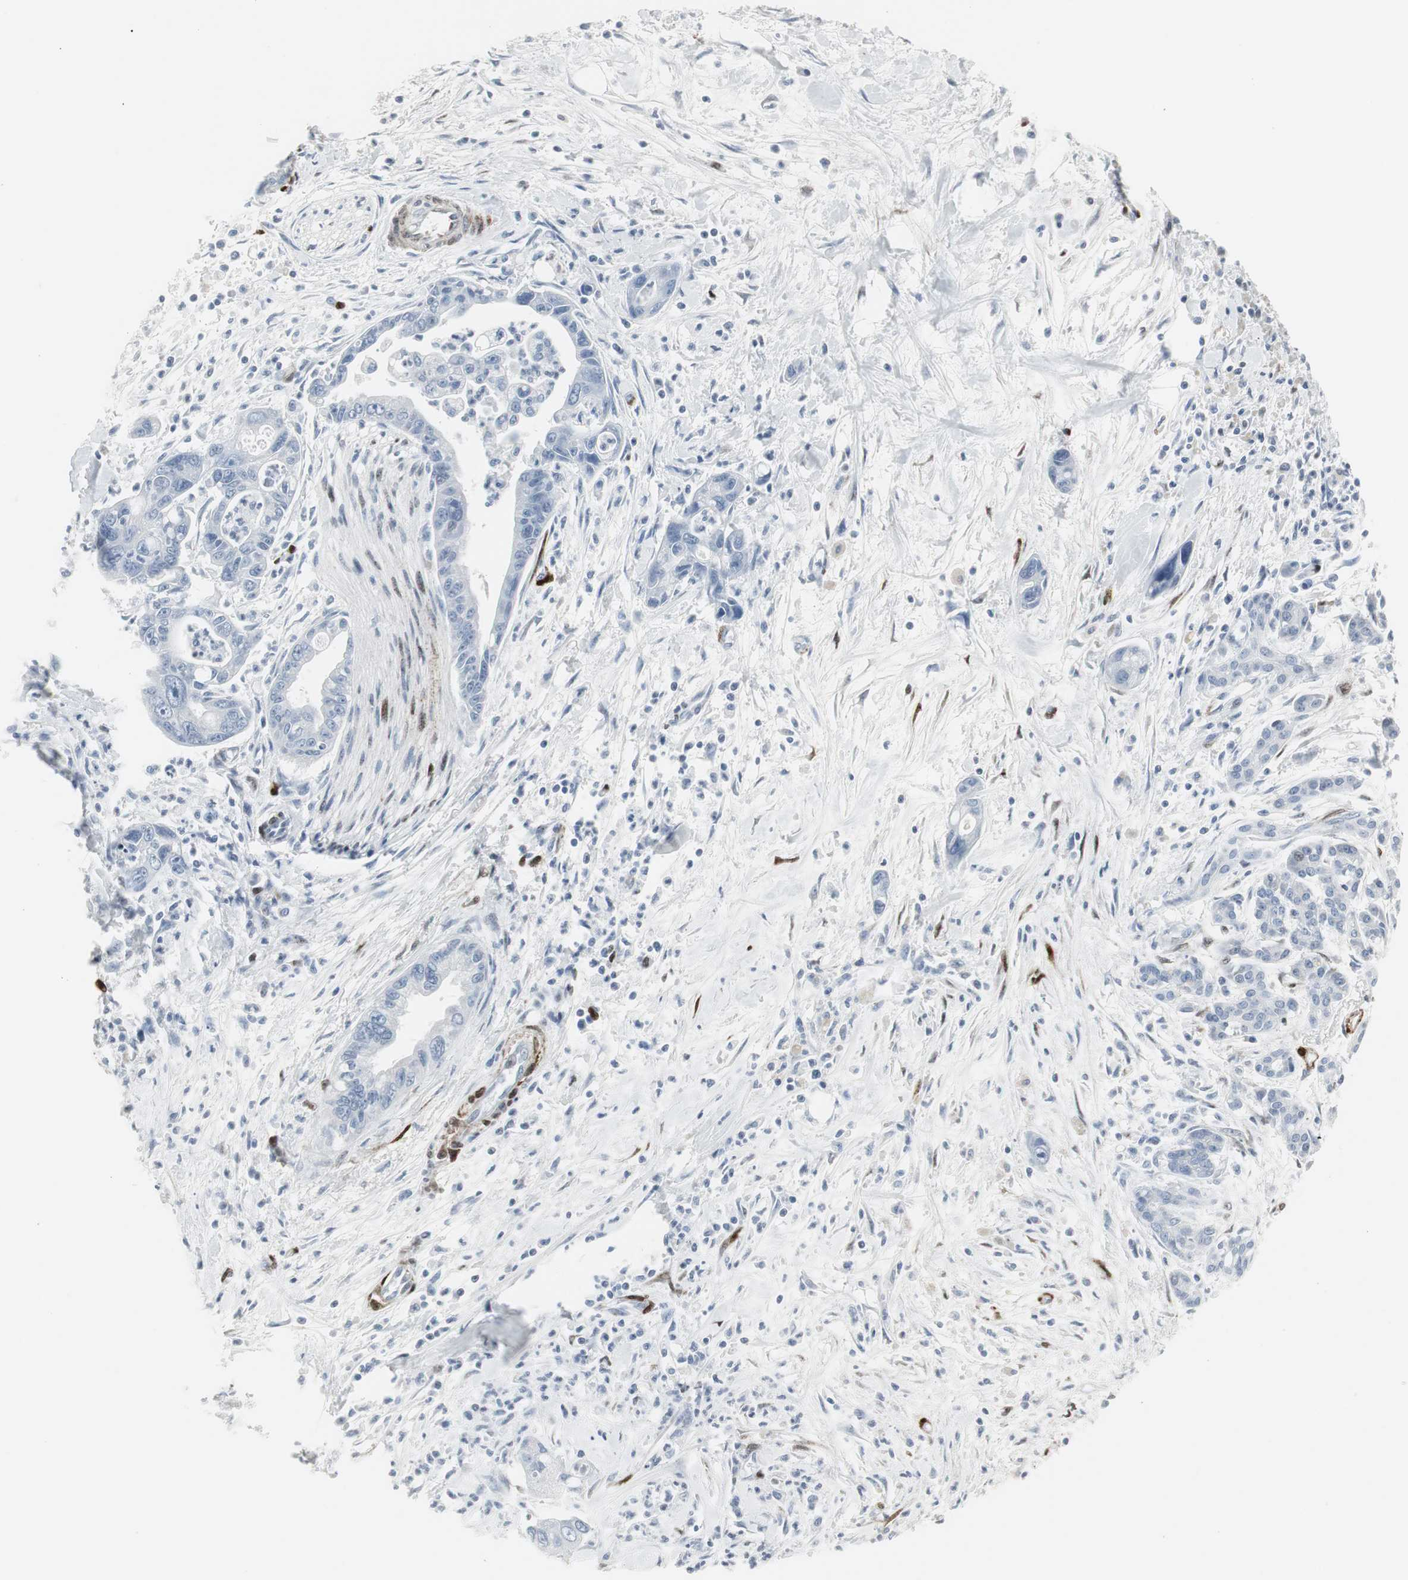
{"staining": {"intensity": "negative", "quantity": "none", "location": "none"}, "tissue": "pancreatic cancer", "cell_type": "Tumor cells", "image_type": "cancer", "snomed": [{"axis": "morphology", "description": "Adenocarcinoma, NOS"}, {"axis": "topography", "description": "Pancreas"}], "caption": "An immunohistochemistry (IHC) image of adenocarcinoma (pancreatic) is shown. There is no staining in tumor cells of adenocarcinoma (pancreatic). Brightfield microscopy of immunohistochemistry stained with DAB (3,3'-diaminobenzidine) (brown) and hematoxylin (blue), captured at high magnification.", "gene": "PPP1R14A", "patient": {"sex": "male", "age": 70}}